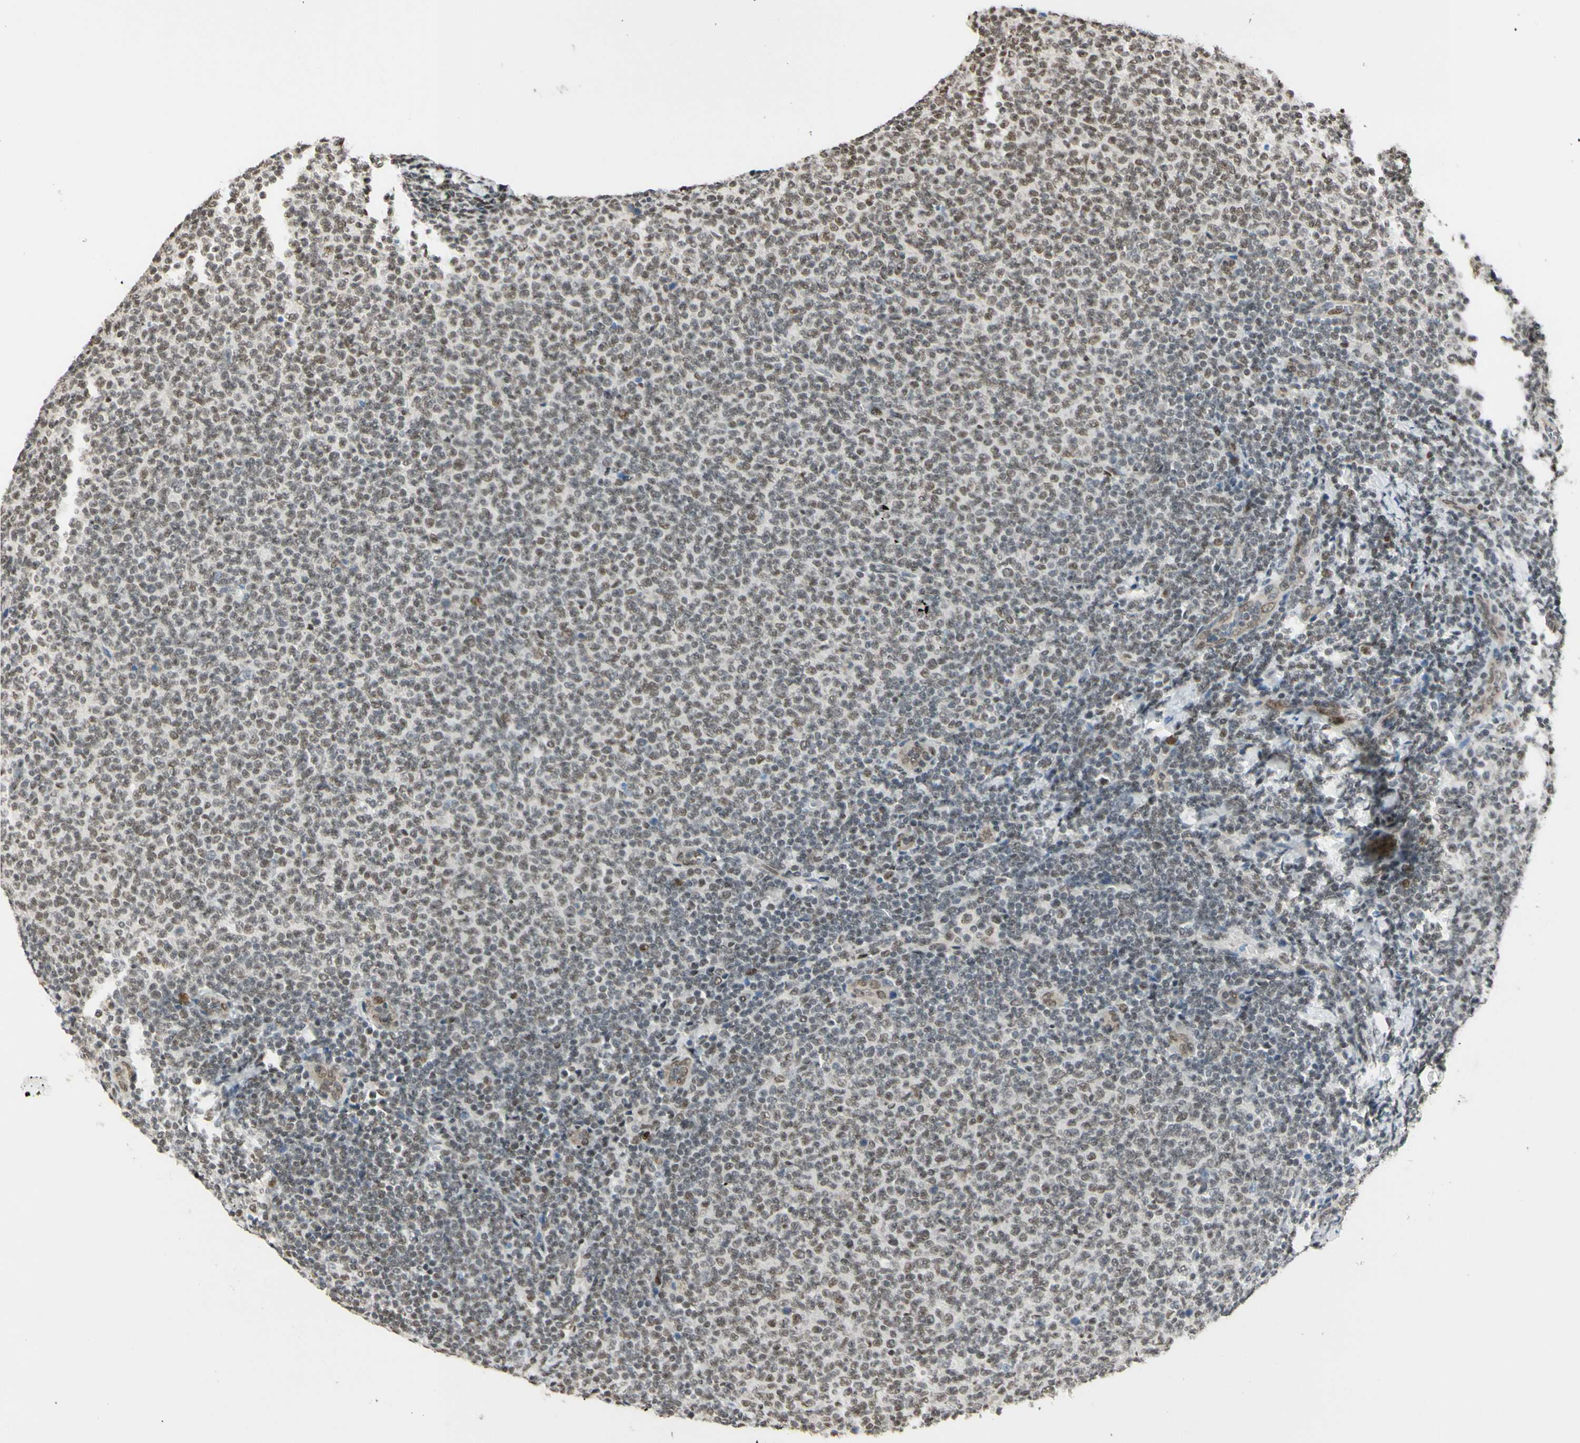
{"staining": {"intensity": "weak", "quantity": "25%-75%", "location": "nuclear"}, "tissue": "lymphoma", "cell_type": "Tumor cells", "image_type": "cancer", "snomed": [{"axis": "morphology", "description": "Malignant lymphoma, non-Hodgkin's type, Low grade"}, {"axis": "topography", "description": "Lymph node"}], "caption": "The immunohistochemical stain labels weak nuclear staining in tumor cells of lymphoma tissue.", "gene": "SUFU", "patient": {"sex": "male", "age": 66}}